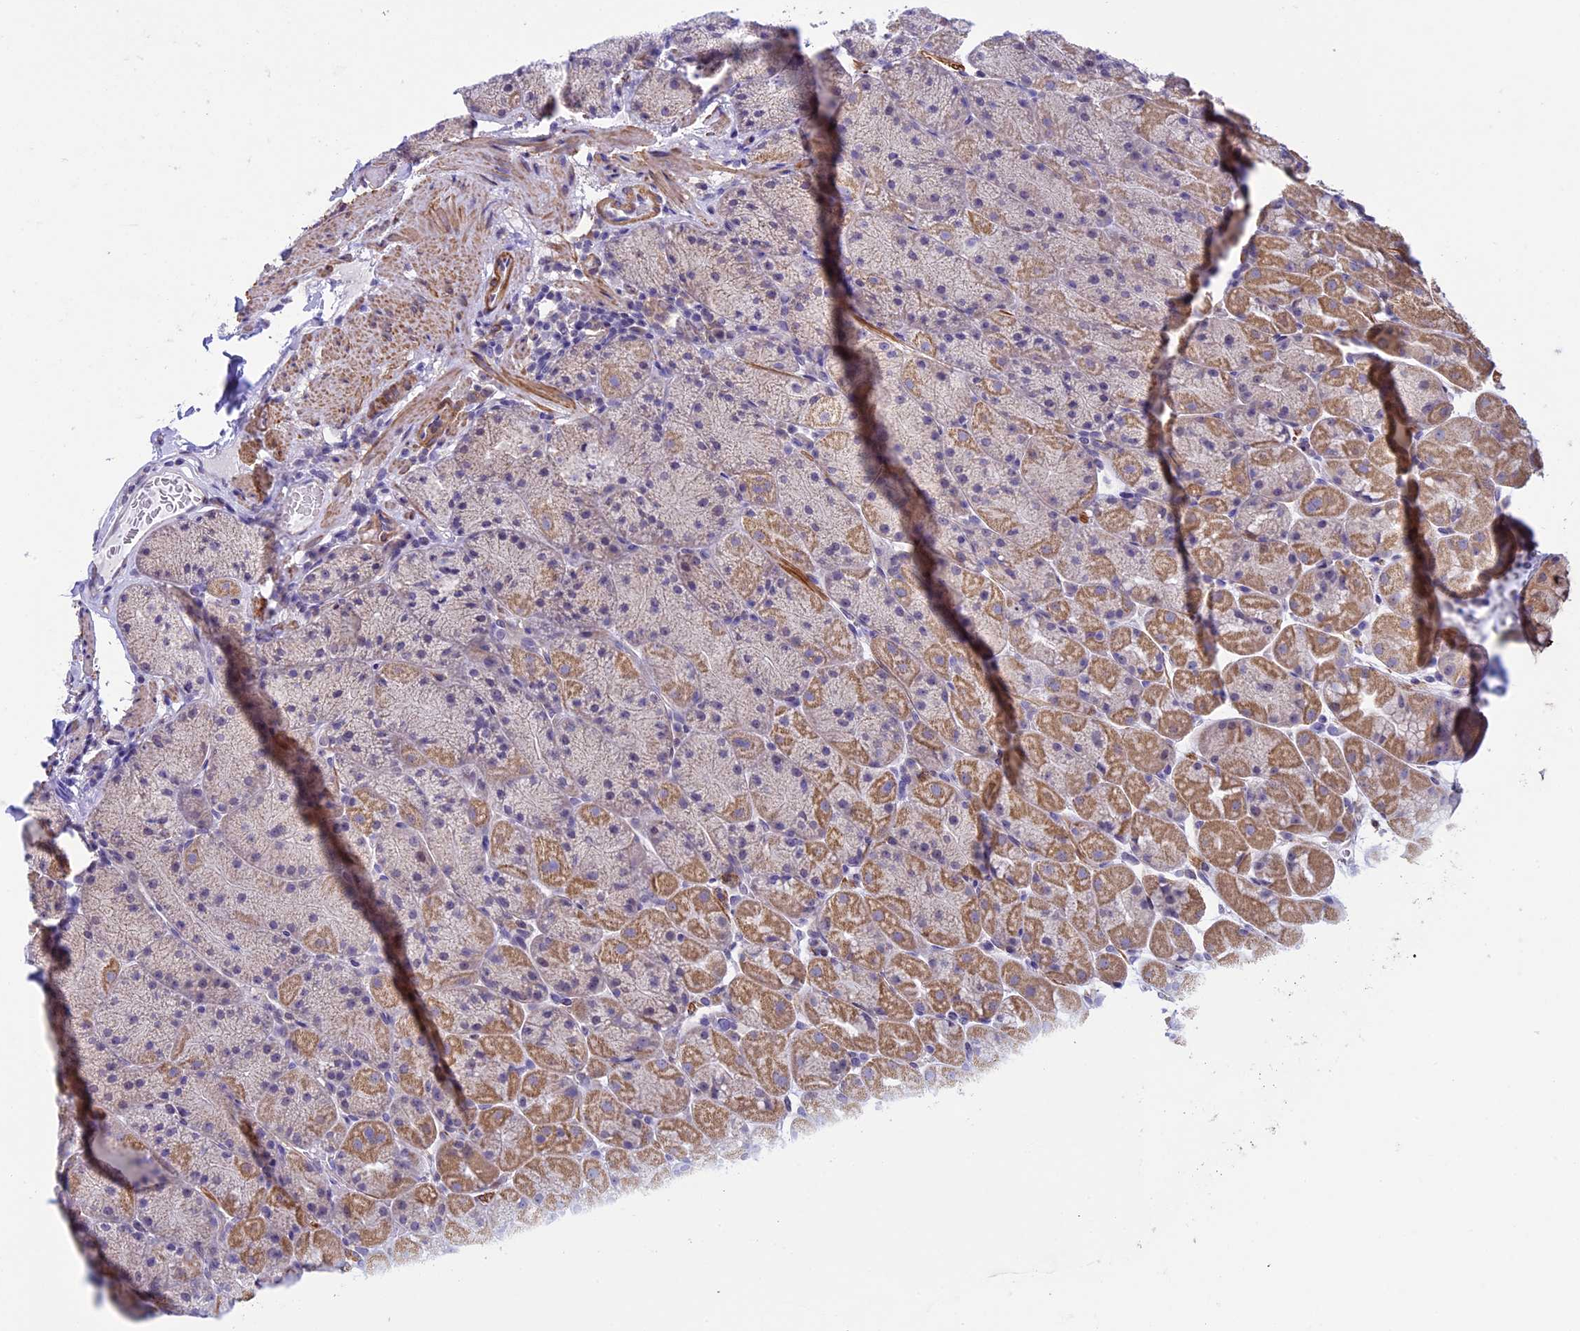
{"staining": {"intensity": "moderate", "quantity": "25%-75%", "location": "cytoplasmic/membranous"}, "tissue": "stomach", "cell_type": "Glandular cells", "image_type": "normal", "snomed": [{"axis": "morphology", "description": "Normal tissue, NOS"}, {"axis": "topography", "description": "Stomach, upper"}, {"axis": "topography", "description": "Stomach, lower"}], "caption": "High-power microscopy captured an IHC histopathology image of normal stomach, revealing moderate cytoplasmic/membranous positivity in about 25%-75% of glandular cells.", "gene": "IGSF6", "patient": {"sex": "male", "age": 67}}